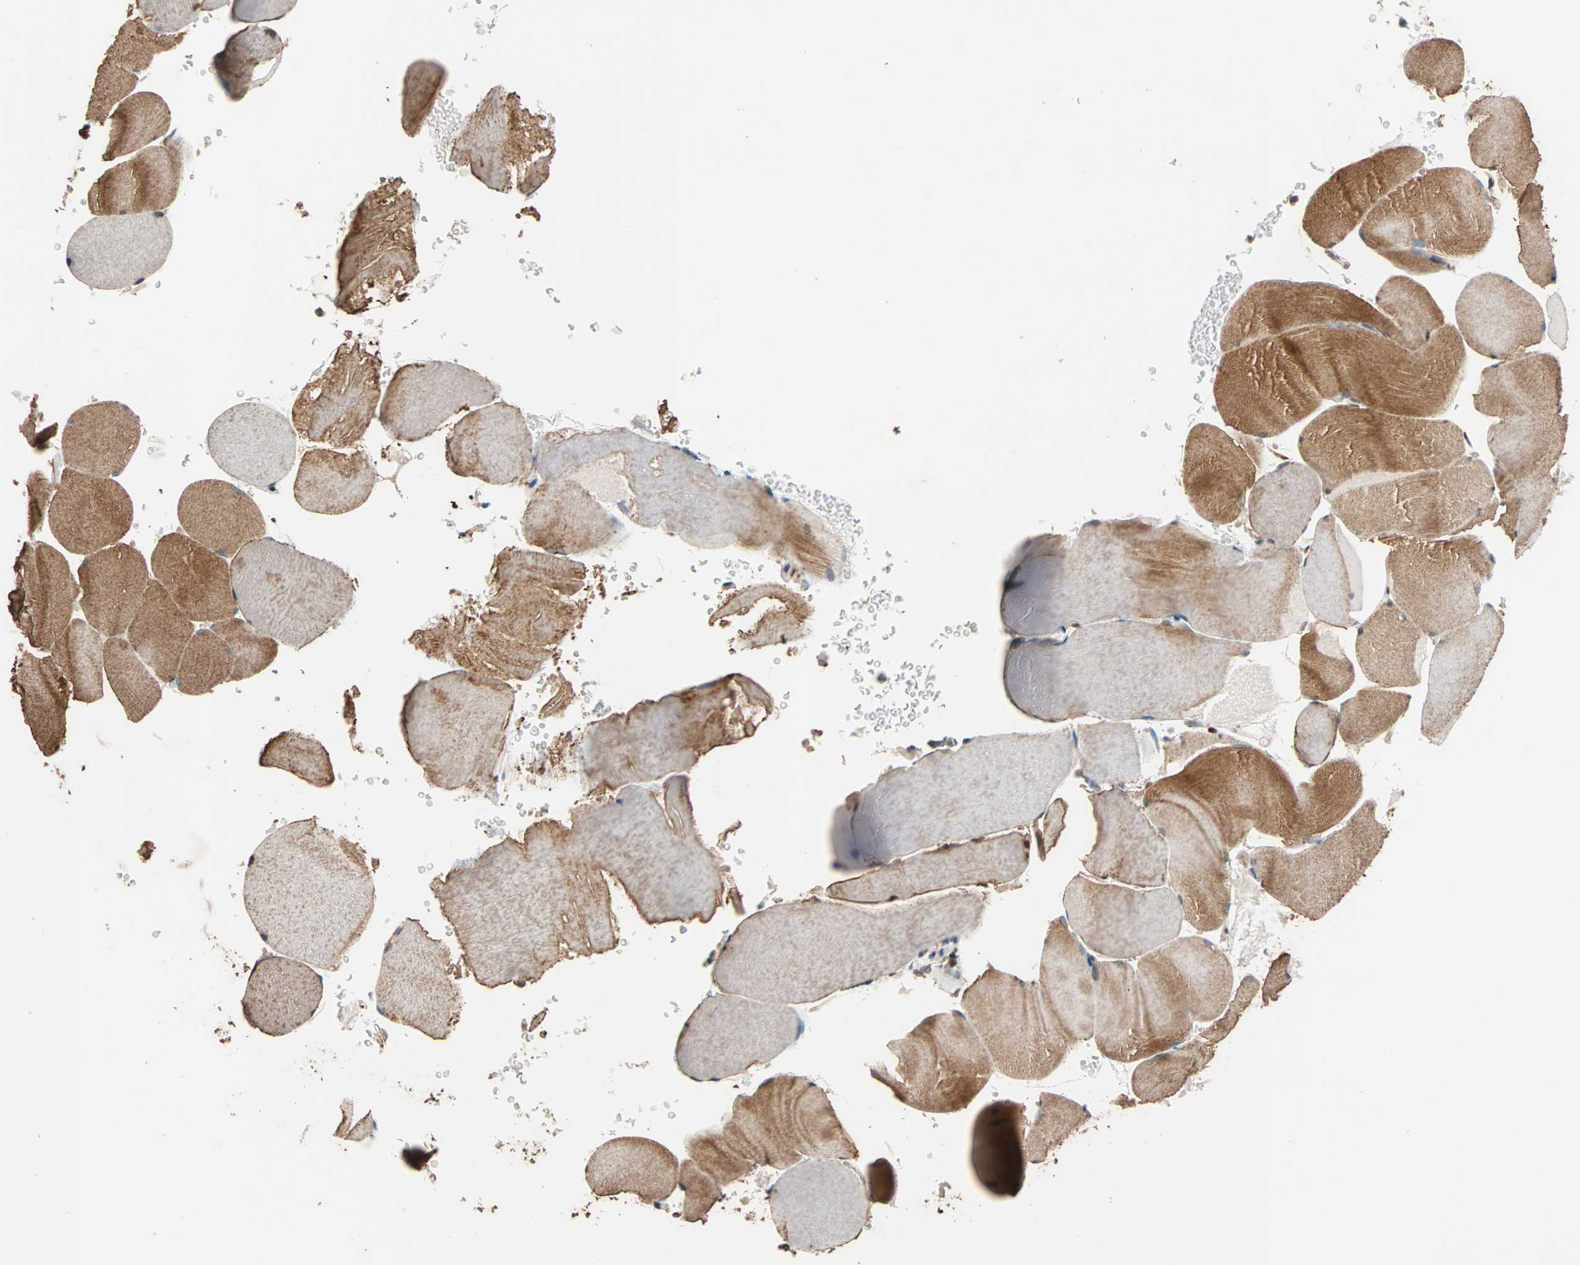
{"staining": {"intensity": "moderate", "quantity": ">75%", "location": "cytoplasmic/membranous"}, "tissue": "skeletal muscle", "cell_type": "Myocytes", "image_type": "normal", "snomed": [{"axis": "morphology", "description": "Normal tissue, NOS"}, {"axis": "topography", "description": "Skeletal muscle"}], "caption": "IHC (DAB) staining of normal human skeletal muscle reveals moderate cytoplasmic/membranous protein positivity in about >75% of myocytes.", "gene": "HECW1", "patient": {"sex": "male", "age": 62}}